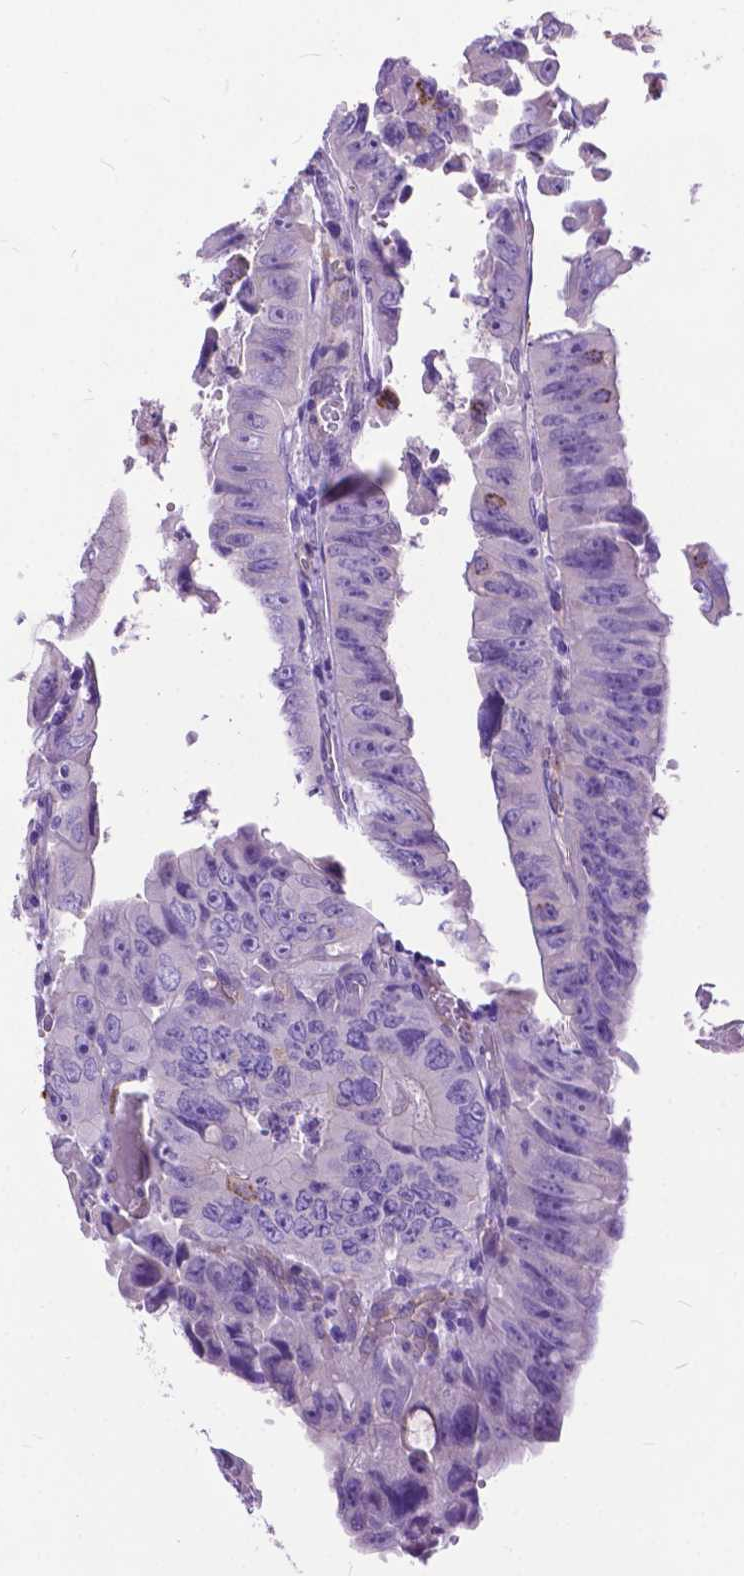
{"staining": {"intensity": "negative", "quantity": "none", "location": "none"}, "tissue": "colorectal cancer", "cell_type": "Tumor cells", "image_type": "cancer", "snomed": [{"axis": "morphology", "description": "Adenocarcinoma, NOS"}, {"axis": "topography", "description": "Colon"}], "caption": "Tumor cells are negative for brown protein staining in adenocarcinoma (colorectal). (Immunohistochemistry (ihc), brightfield microscopy, high magnification).", "gene": "PCDHA12", "patient": {"sex": "female", "age": 84}}